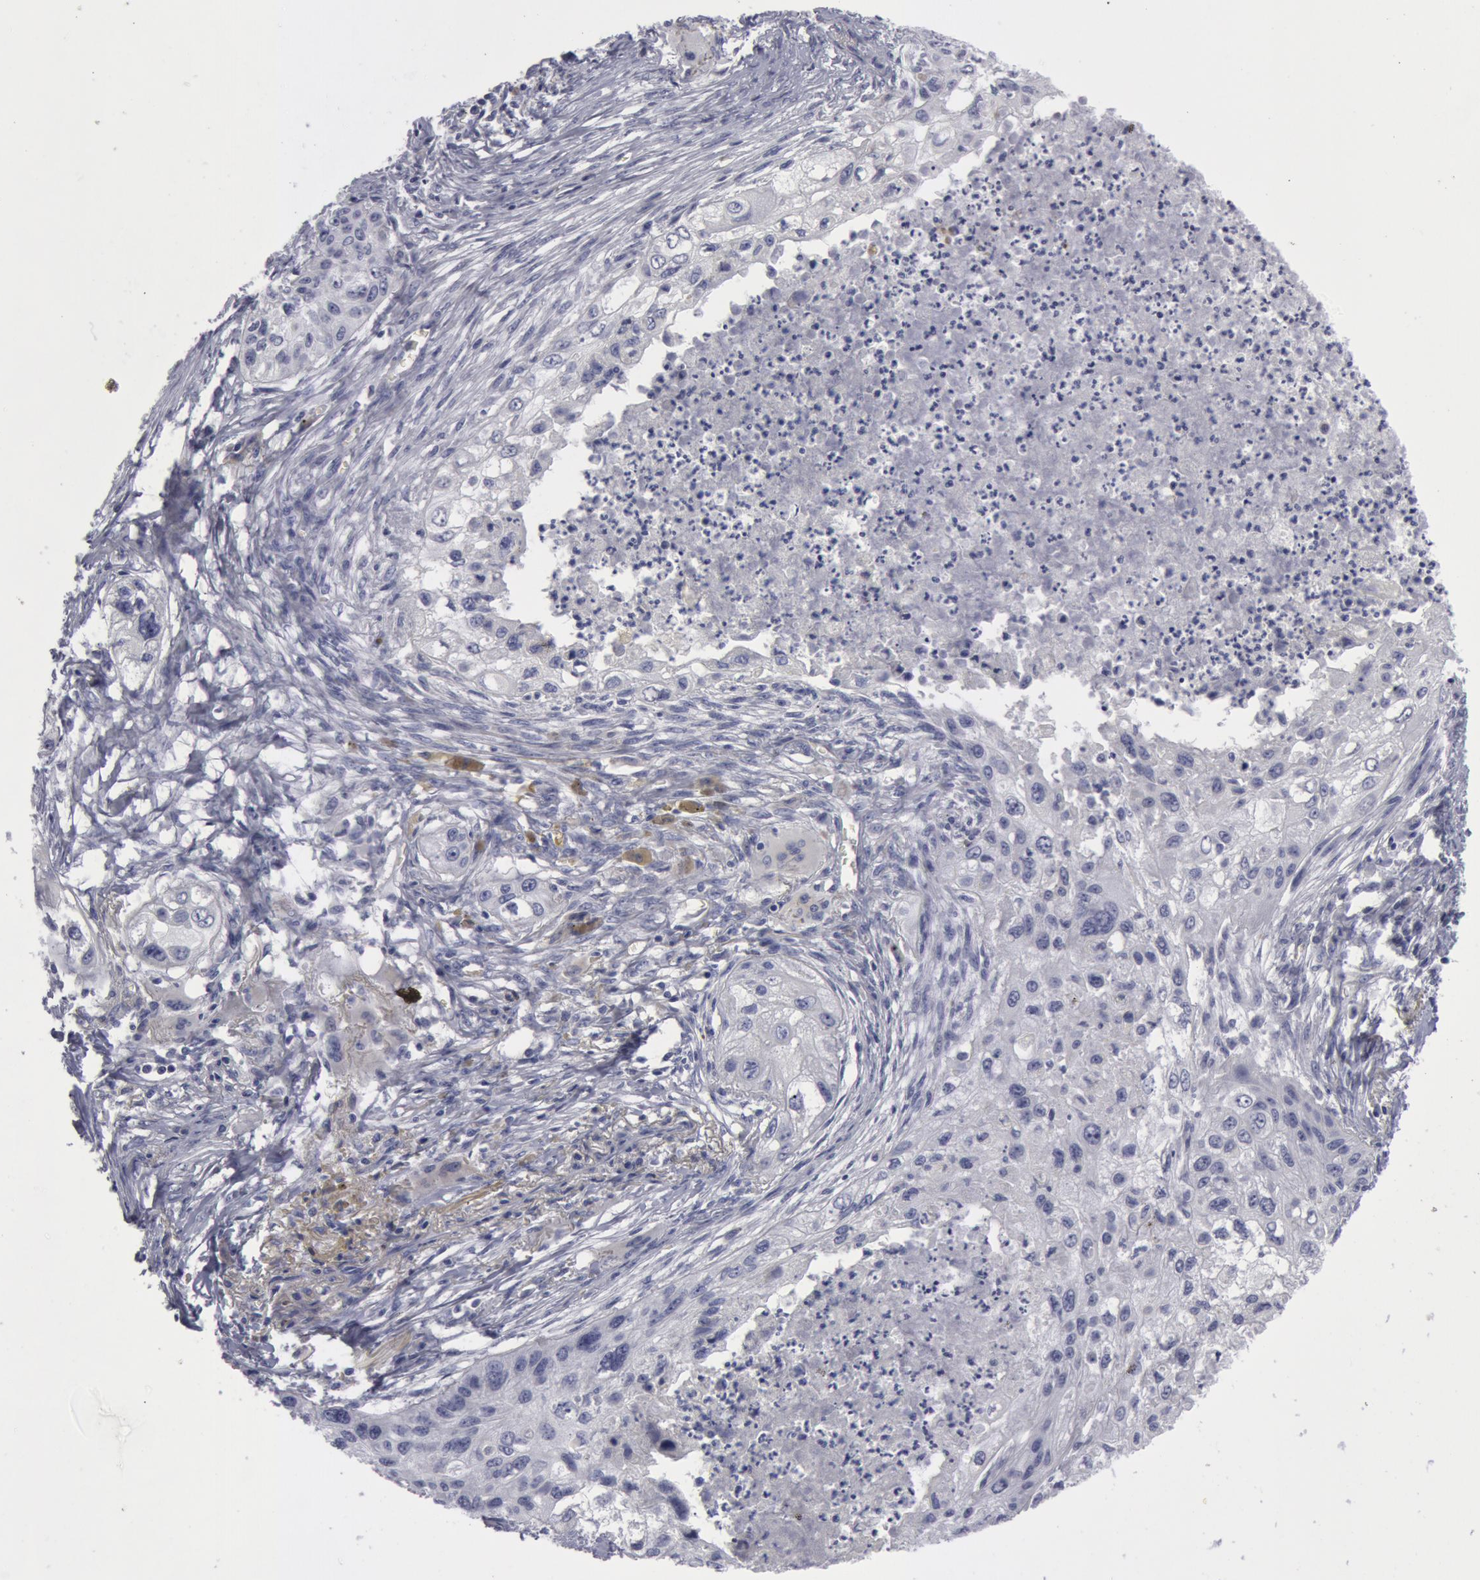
{"staining": {"intensity": "negative", "quantity": "none", "location": "none"}, "tissue": "lung cancer", "cell_type": "Tumor cells", "image_type": "cancer", "snomed": [{"axis": "morphology", "description": "Squamous cell carcinoma, NOS"}, {"axis": "topography", "description": "Lung"}], "caption": "Immunohistochemical staining of lung cancer reveals no significant staining in tumor cells. (DAB (3,3'-diaminobenzidine) IHC with hematoxylin counter stain).", "gene": "SMC1B", "patient": {"sex": "male", "age": 71}}